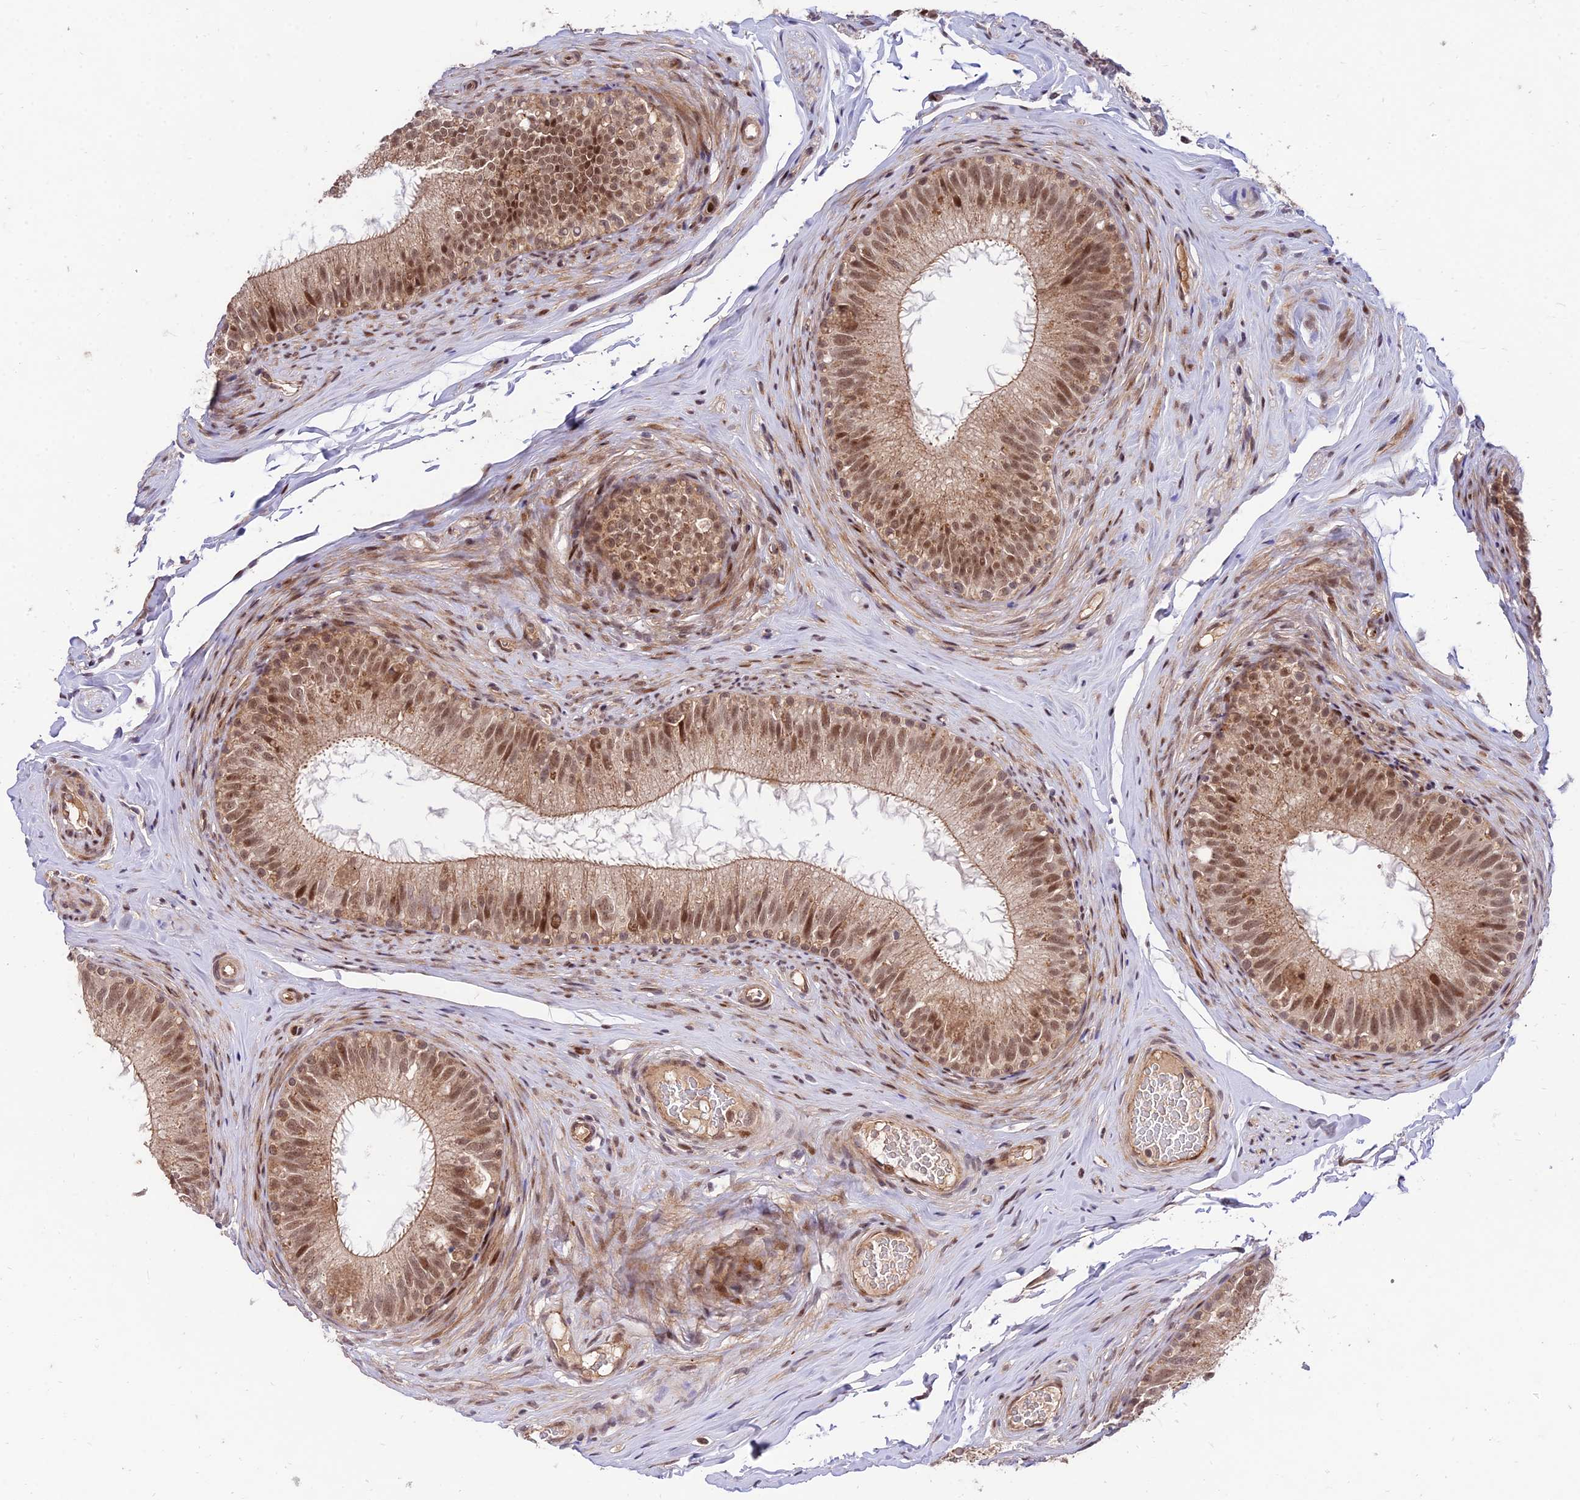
{"staining": {"intensity": "moderate", "quantity": ">75%", "location": "cytoplasmic/membranous,nuclear"}, "tissue": "epididymis", "cell_type": "Glandular cells", "image_type": "normal", "snomed": [{"axis": "morphology", "description": "Normal tissue, NOS"}, {"axis": "topography", "description": "Epididymis"}], "caption": "Immunohistochemical staining of normal human epididymis demonstrates medium levels of moderate cytoplasmic/membranous,nuclear expression in approximately >75% of glandular cells. The protein is stained brown, and the nuclei are stained in blue (DAB IHC with brightfield microscopy, high magnification).", "gene": "ZNF85", "patient": {"sex": "male", "age": 34}}